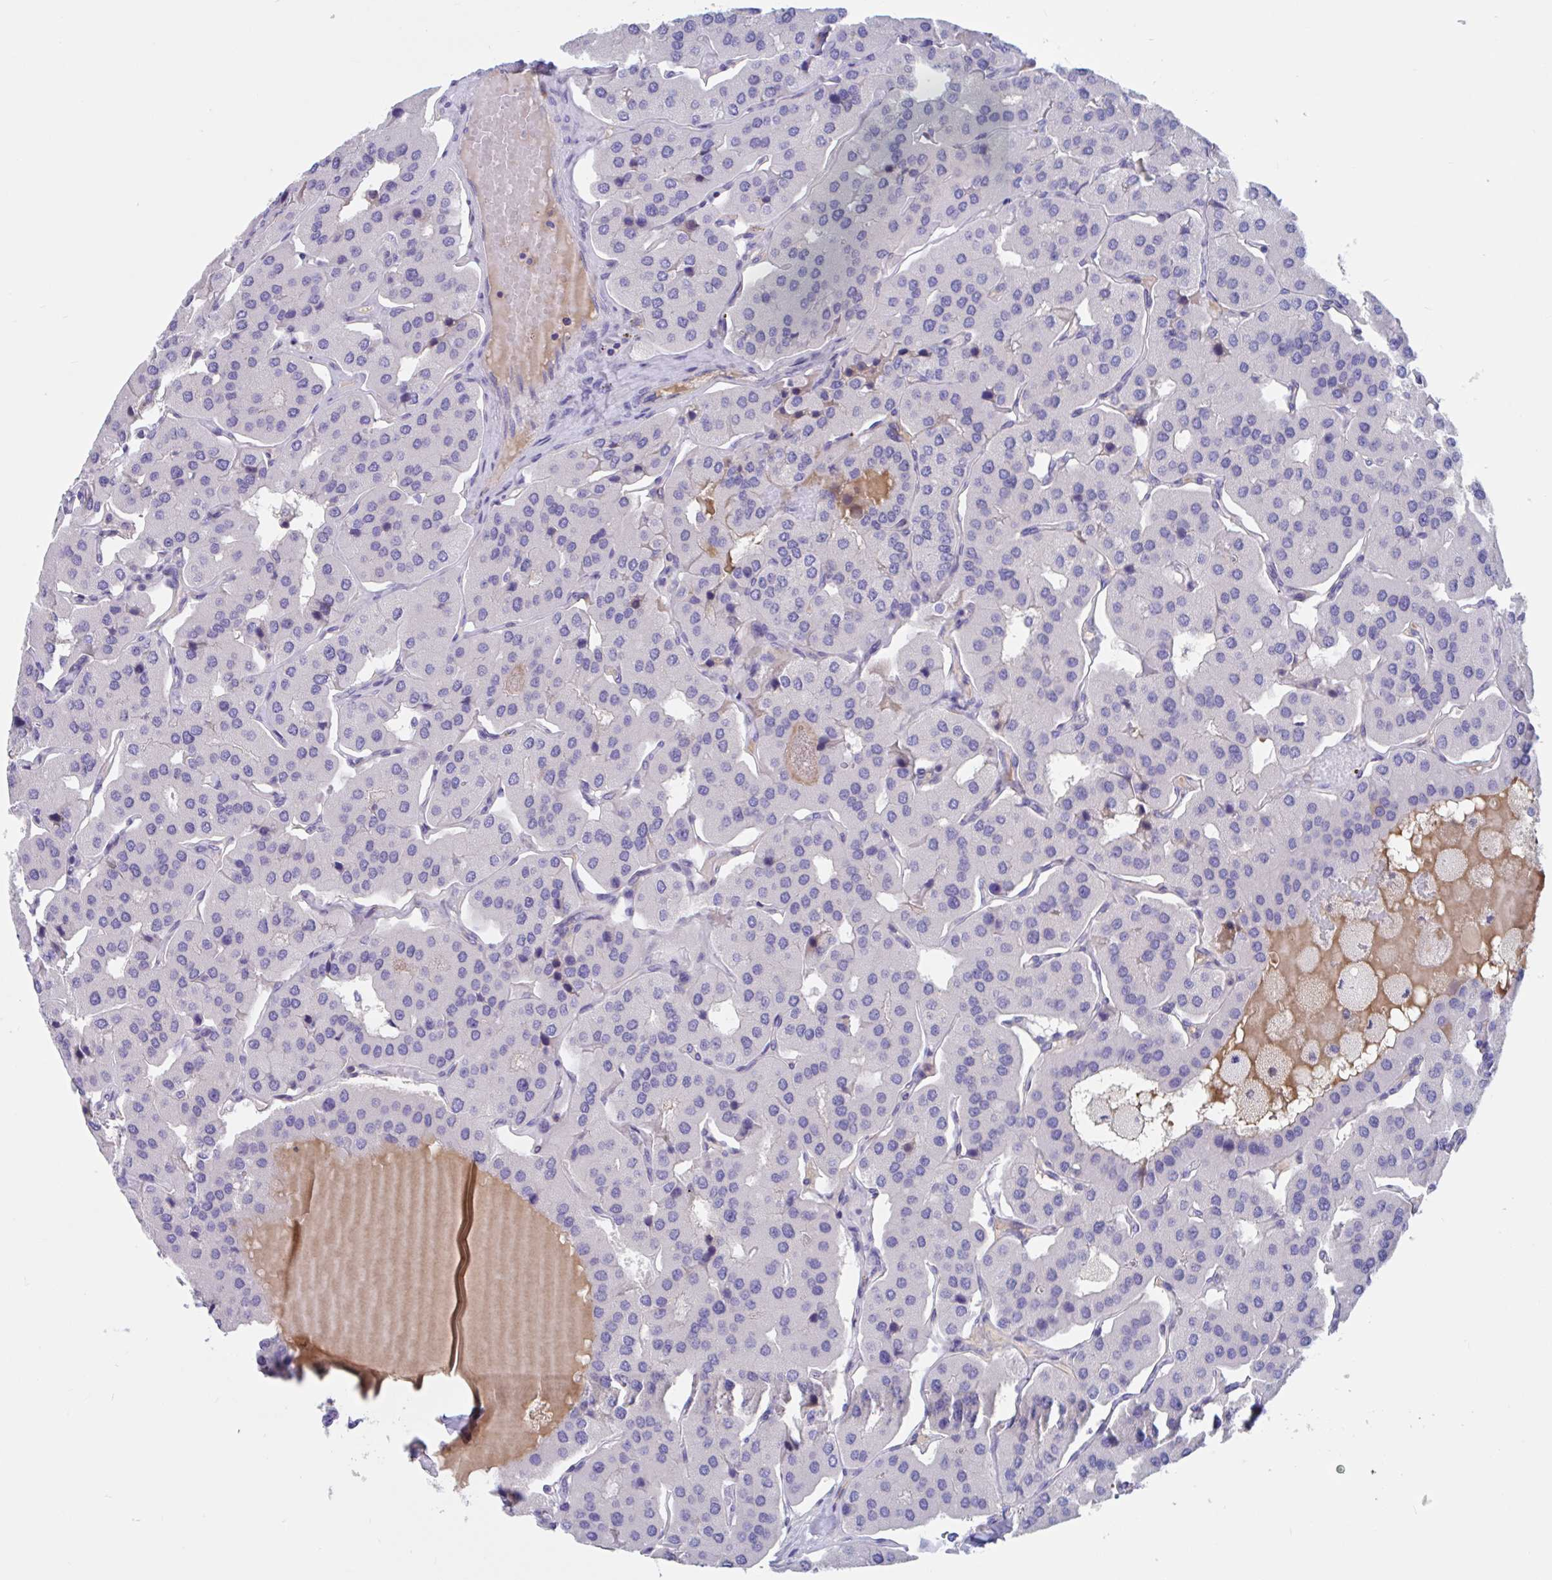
{"staining": {"intensity": "negative", "quantity": "none", "location": "none"}, "tissue": "parathyroid gland", "cell_type": "Glandular cells", "image_type": "normal", "snomed": [{"axis": "morphology", "description": "Normal tissue, NOS"}, {"axis": "morphology", "description": "Adenoma, NOS"}, {"axis": "topography", "description": "Parathyroid gland"}], "caption": "Parathyroid gland stained for a protein using immunohistochemistry (IHC) shows no positivity glandular cells.", "gene": "ZNHIT2", "patient": {"sex": "female", "age": 86}}